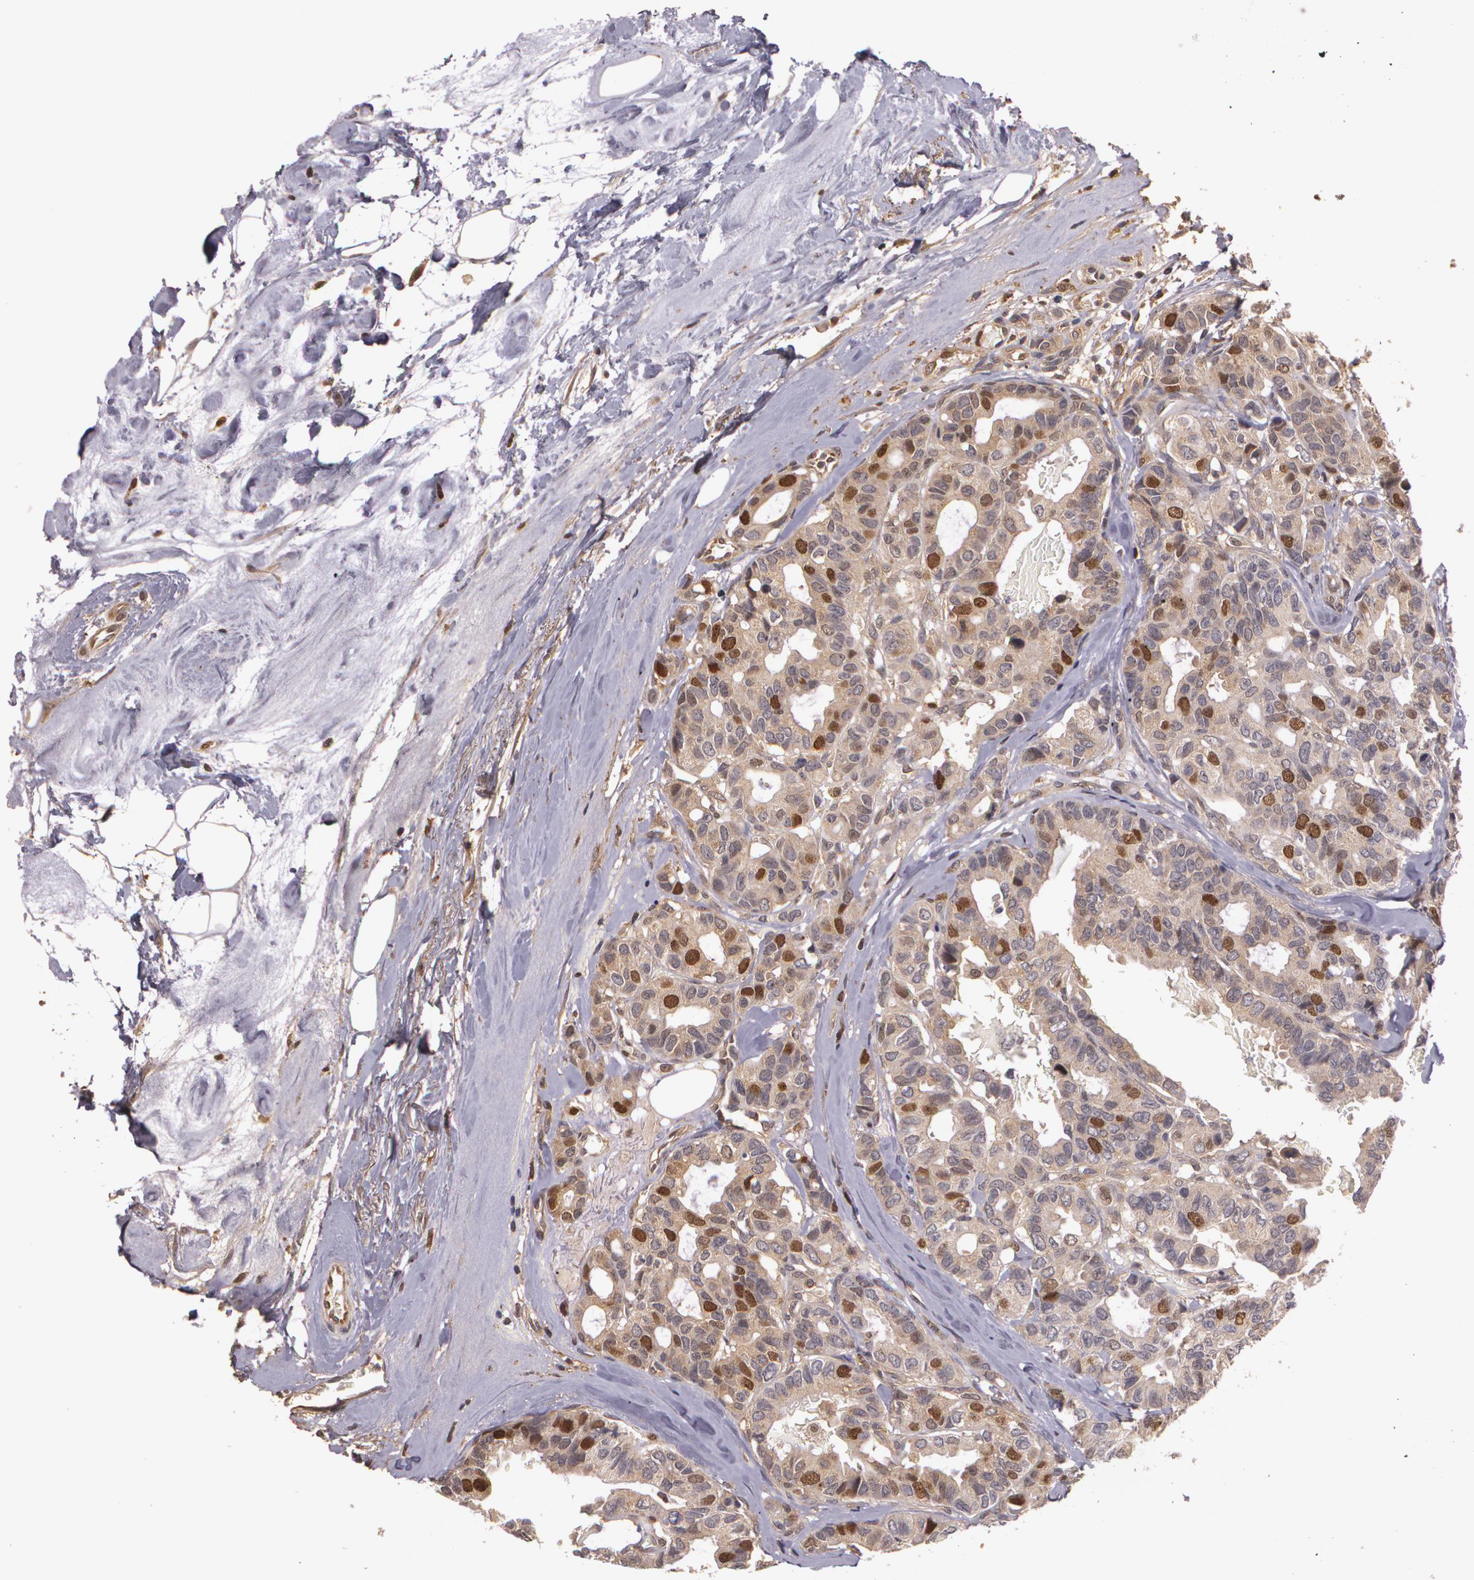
{"staining": {"intensity": "strong", "quantity": "25%-75%", "location": "cytoplasmic/membranous,nuclear"}, "tissue": "breast cancer", "cell_type": "Tumor cells", "image_type": "cancer", "snomed": [{"axis": "morphology", "description": "Duct carcinoma"}, {"axis": "topography", "description": "Breast"}], "caption": "Breast cancer stained for a protein (brown) displays strong cytoplasmic/membranous and nuclear positive staining in approximately 25%-75% of tumor cells.", "gene": "BRCA1", "patient": {"sex": "female", "age": 69}}